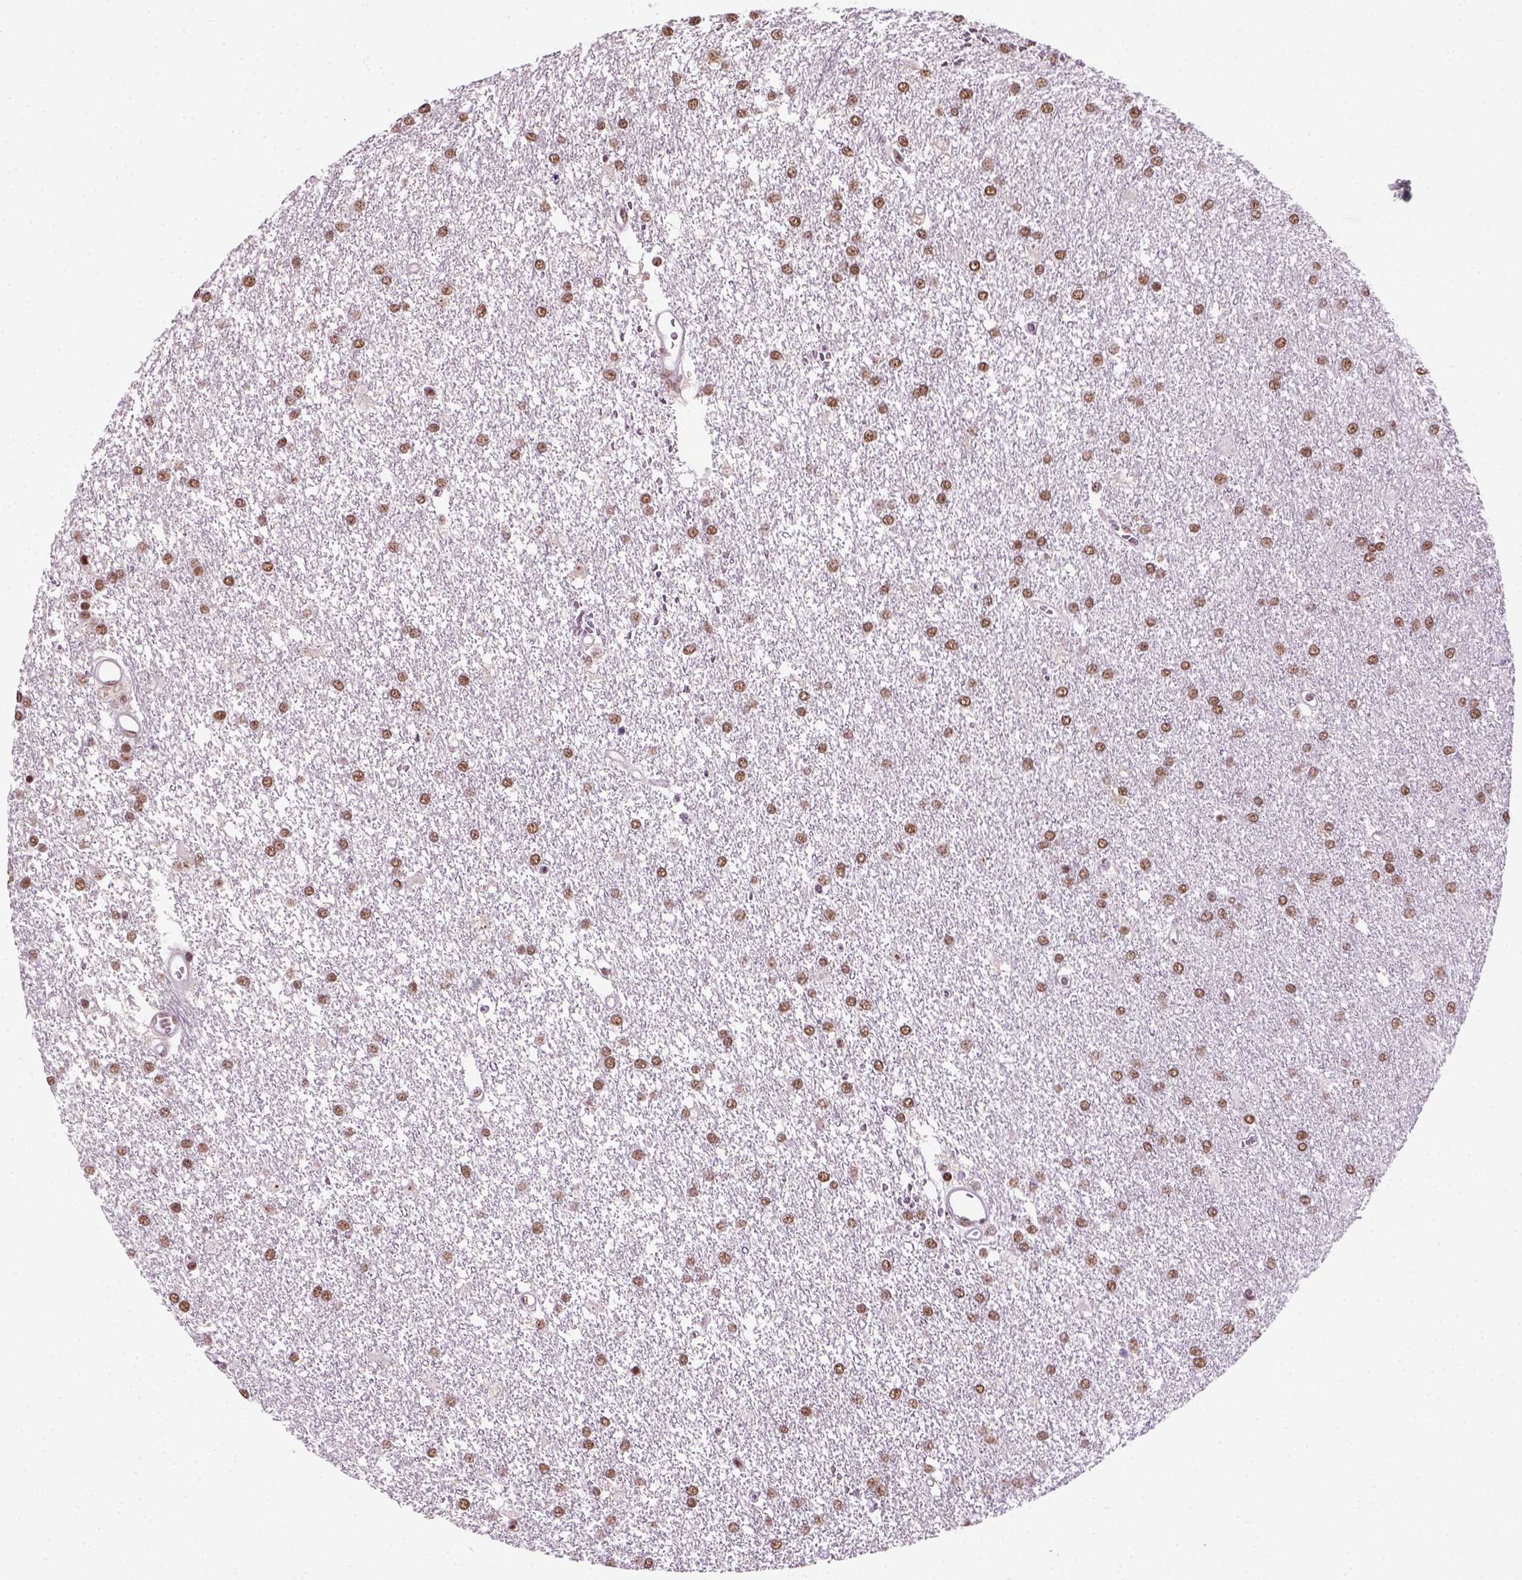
{"staining": {"intensity": "moderate", "quantity": ">75%", "location": "nuclear"}, "tissue": "glioma", "cell_type": "Tumor cells", "image_type": "cancer", "snomed": [{"axis": "morphology", "description": "Glioma, malignant, High grade"}, {"axis": "topography", "description": "Brain"}], "caption": "DAB immunohistochemical staining of human malignant high-grade glioma exhibits moderate nuclear protein staining in about >75% of tumor cells.", "gene": "GTF2F1", "patient": {"sex": "female", "age": 61}}